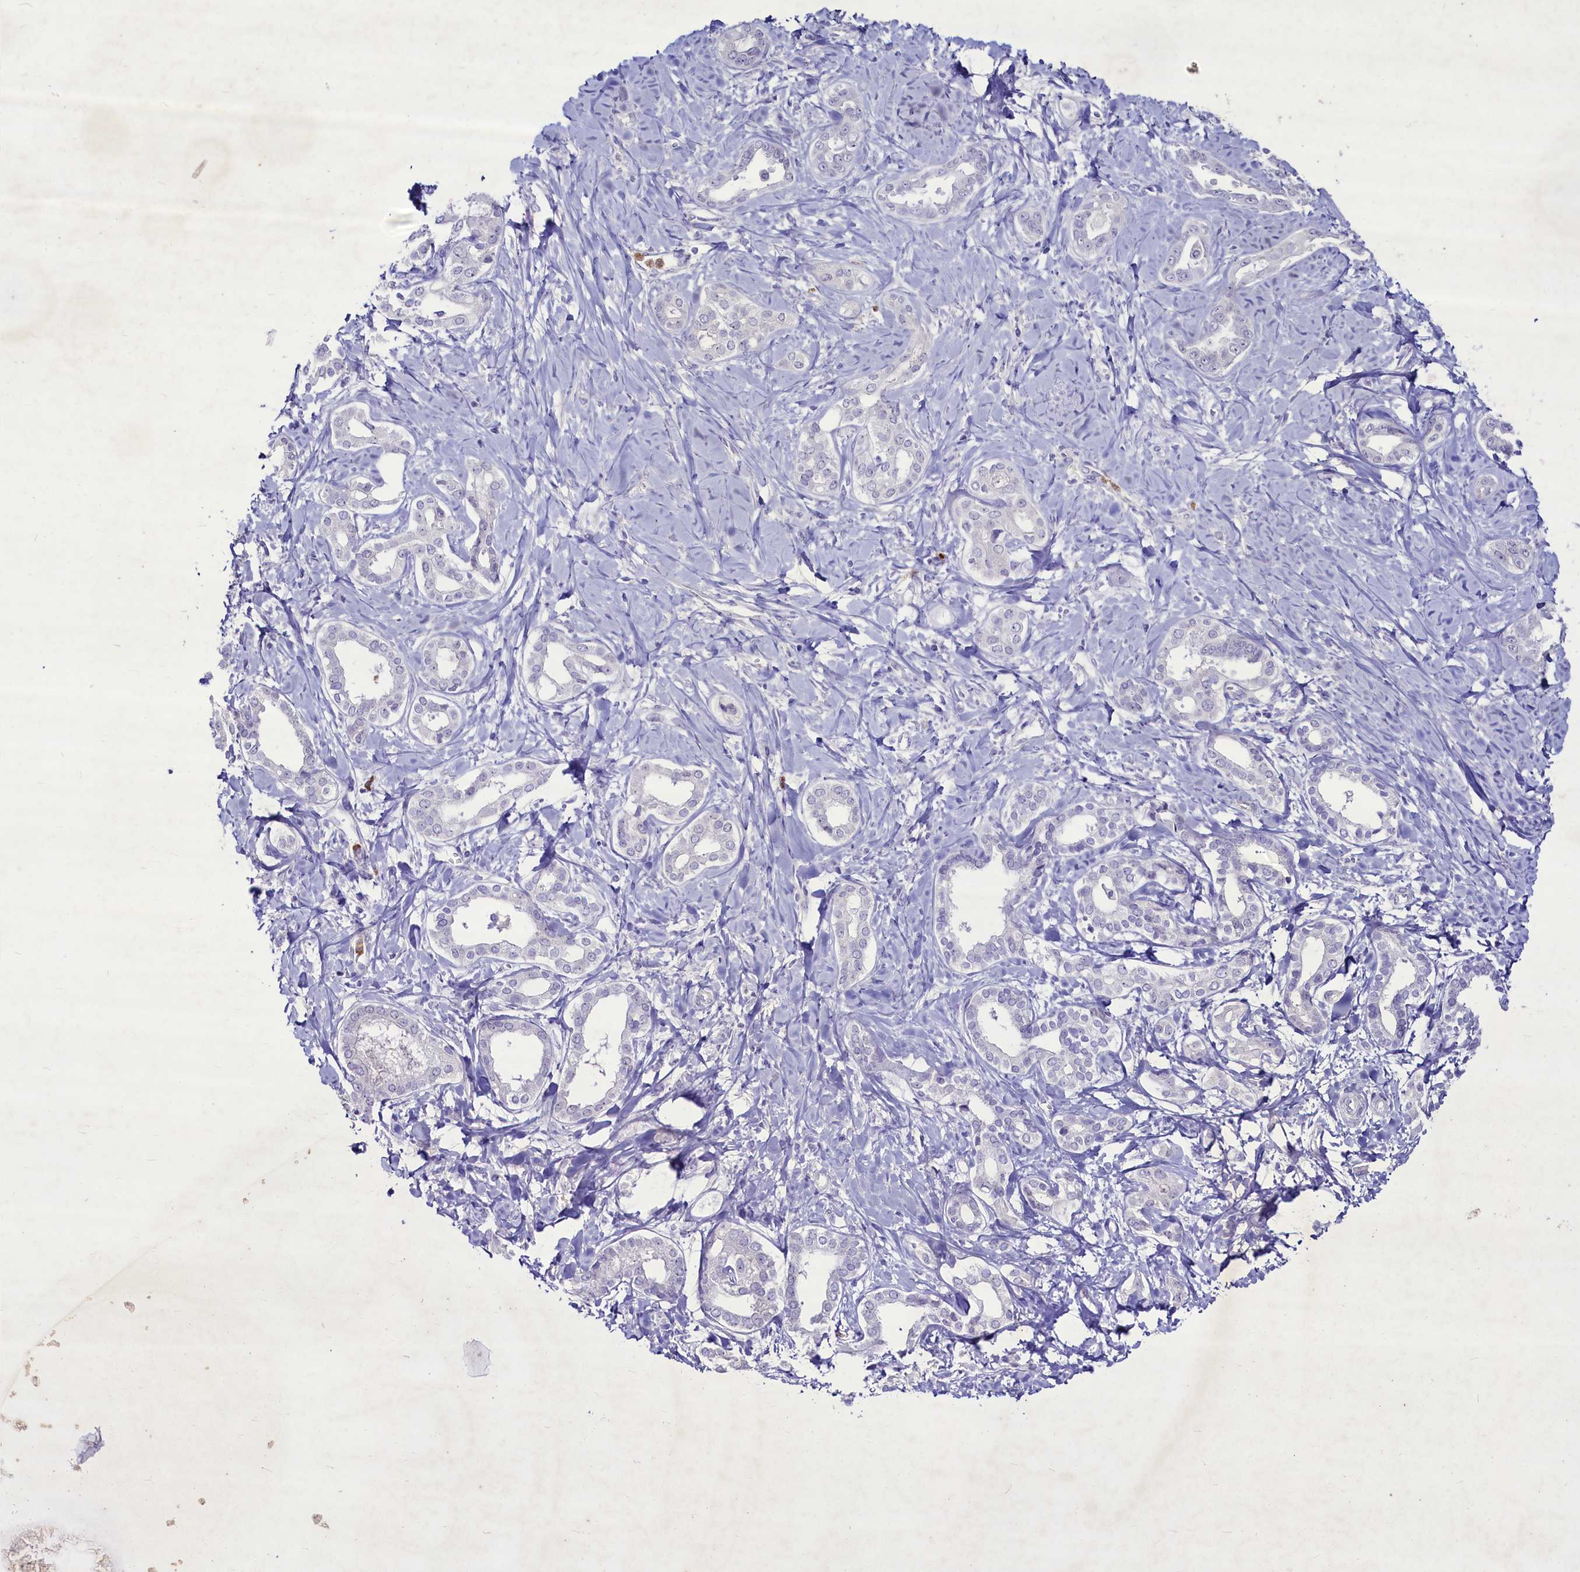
{"staining": {"intensity": "negative", "quantity": "none", "location": "none"}, "tissue": "liver cancer", "cell_type": "Tumor cells", "image_type": "cancer", "snomed": [{"axis": "morphology", "description": "Cholangiocarcinoma"}, {"axis": "topography", "description": "Liver"}], "caption": "Immunohistochemistry (IHC) photomicrograph of neoplastic tissue: human liver cholangiocarcinoma stained with DAB (3,3'-diaminobenzidine) exhibits no significant protein staining in tumor cells.", "gene": "FAM209B", "patient": {"sex": "female", "age": 77}}